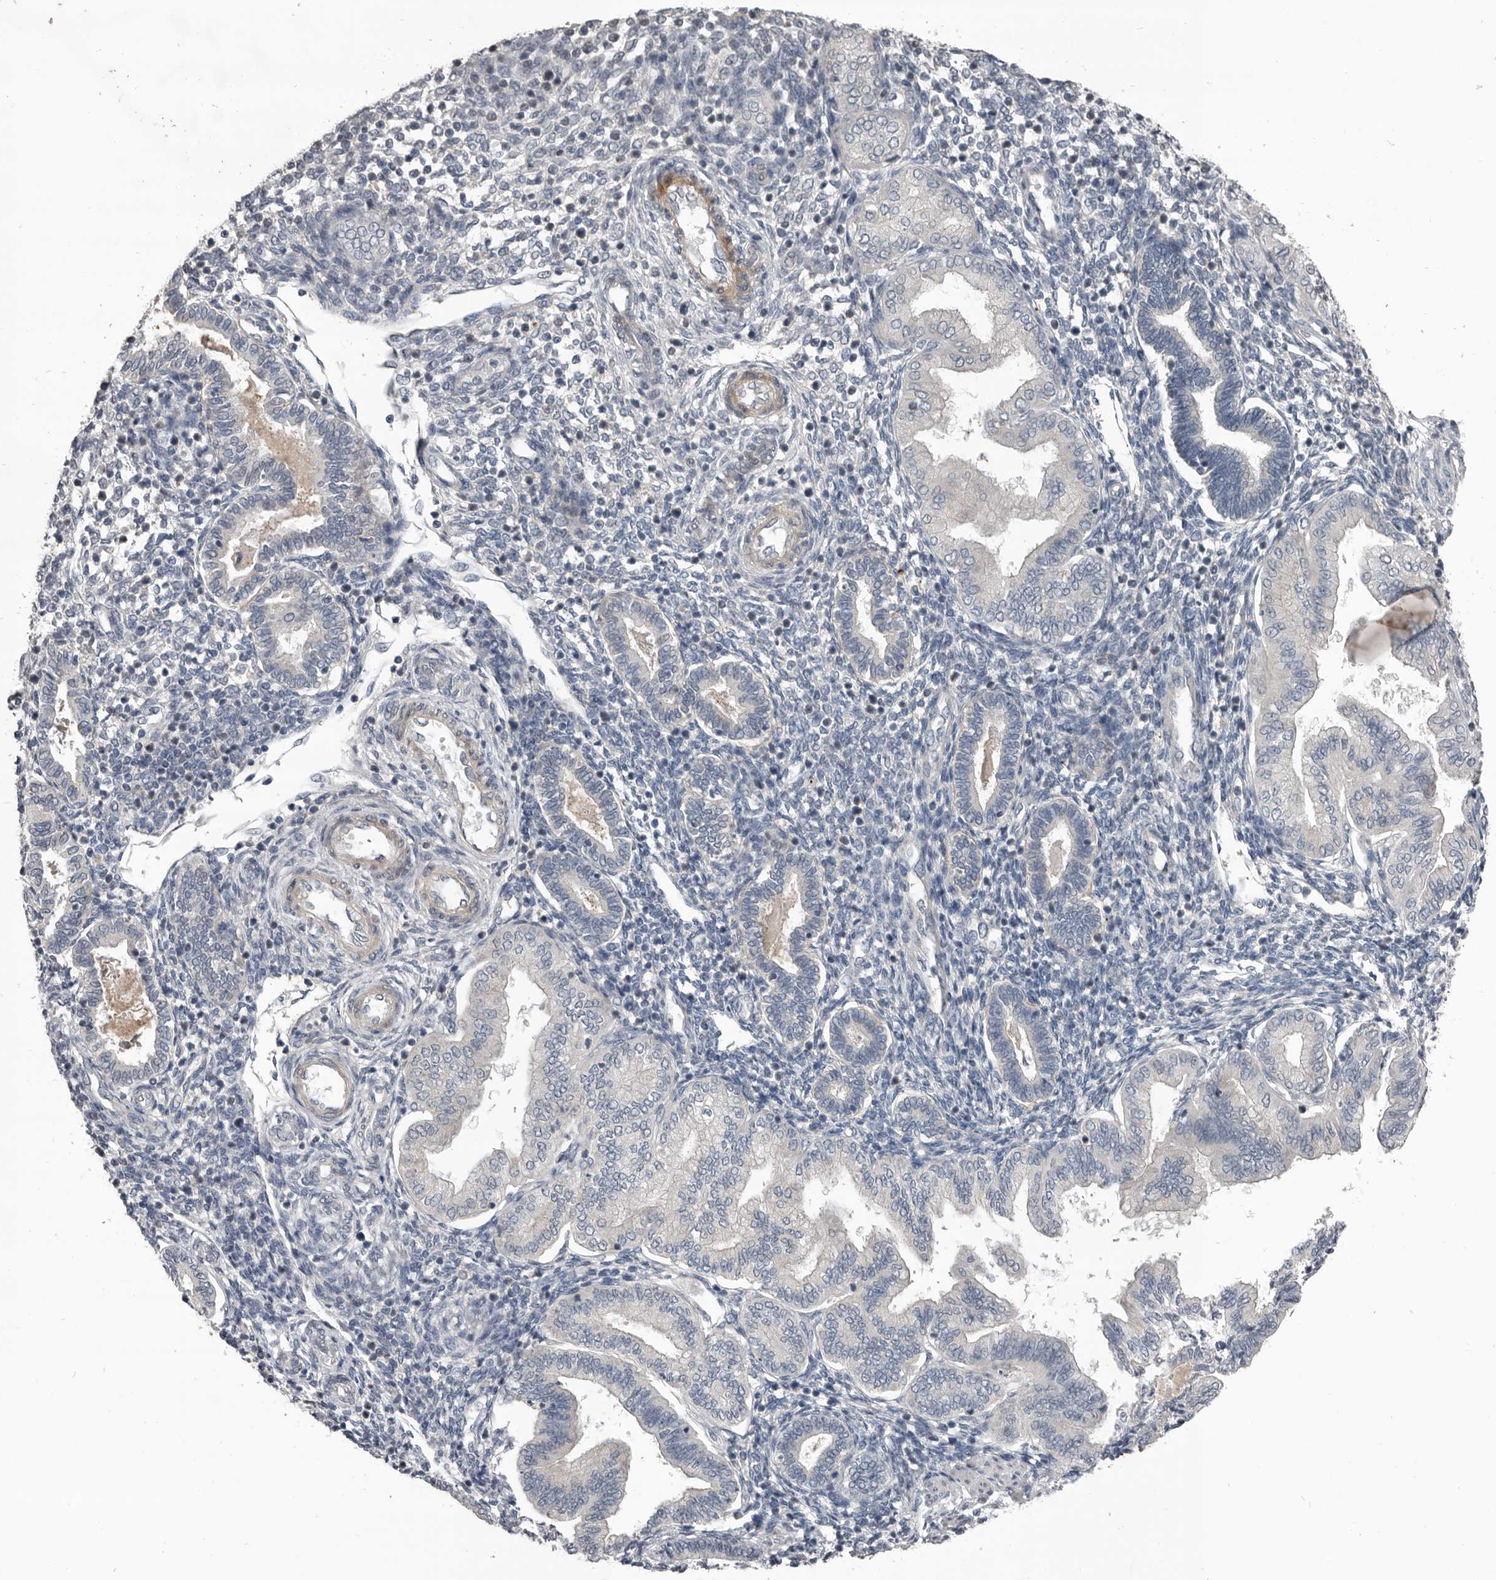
{"staining": {"intensity": "negative", "quantity": "none", "location": "none"}, "tissue": "endometrium", "cell_type": "Cells in endometrial stroma", "image_type": "normal", "snomed": [{"axis": "morphology", "description": "Normal tissue, NOS"}, {"axis": "topography", "description": "Endometrium"}], "caption": "High power microscopy histopathology image of an immunohistochemistry photomicrograph of benign endometrium, revealing no significant staining in cells in endometrial stroma.", "gene": "C1orf216", "patient": {"sex": "female", "age": 53}}